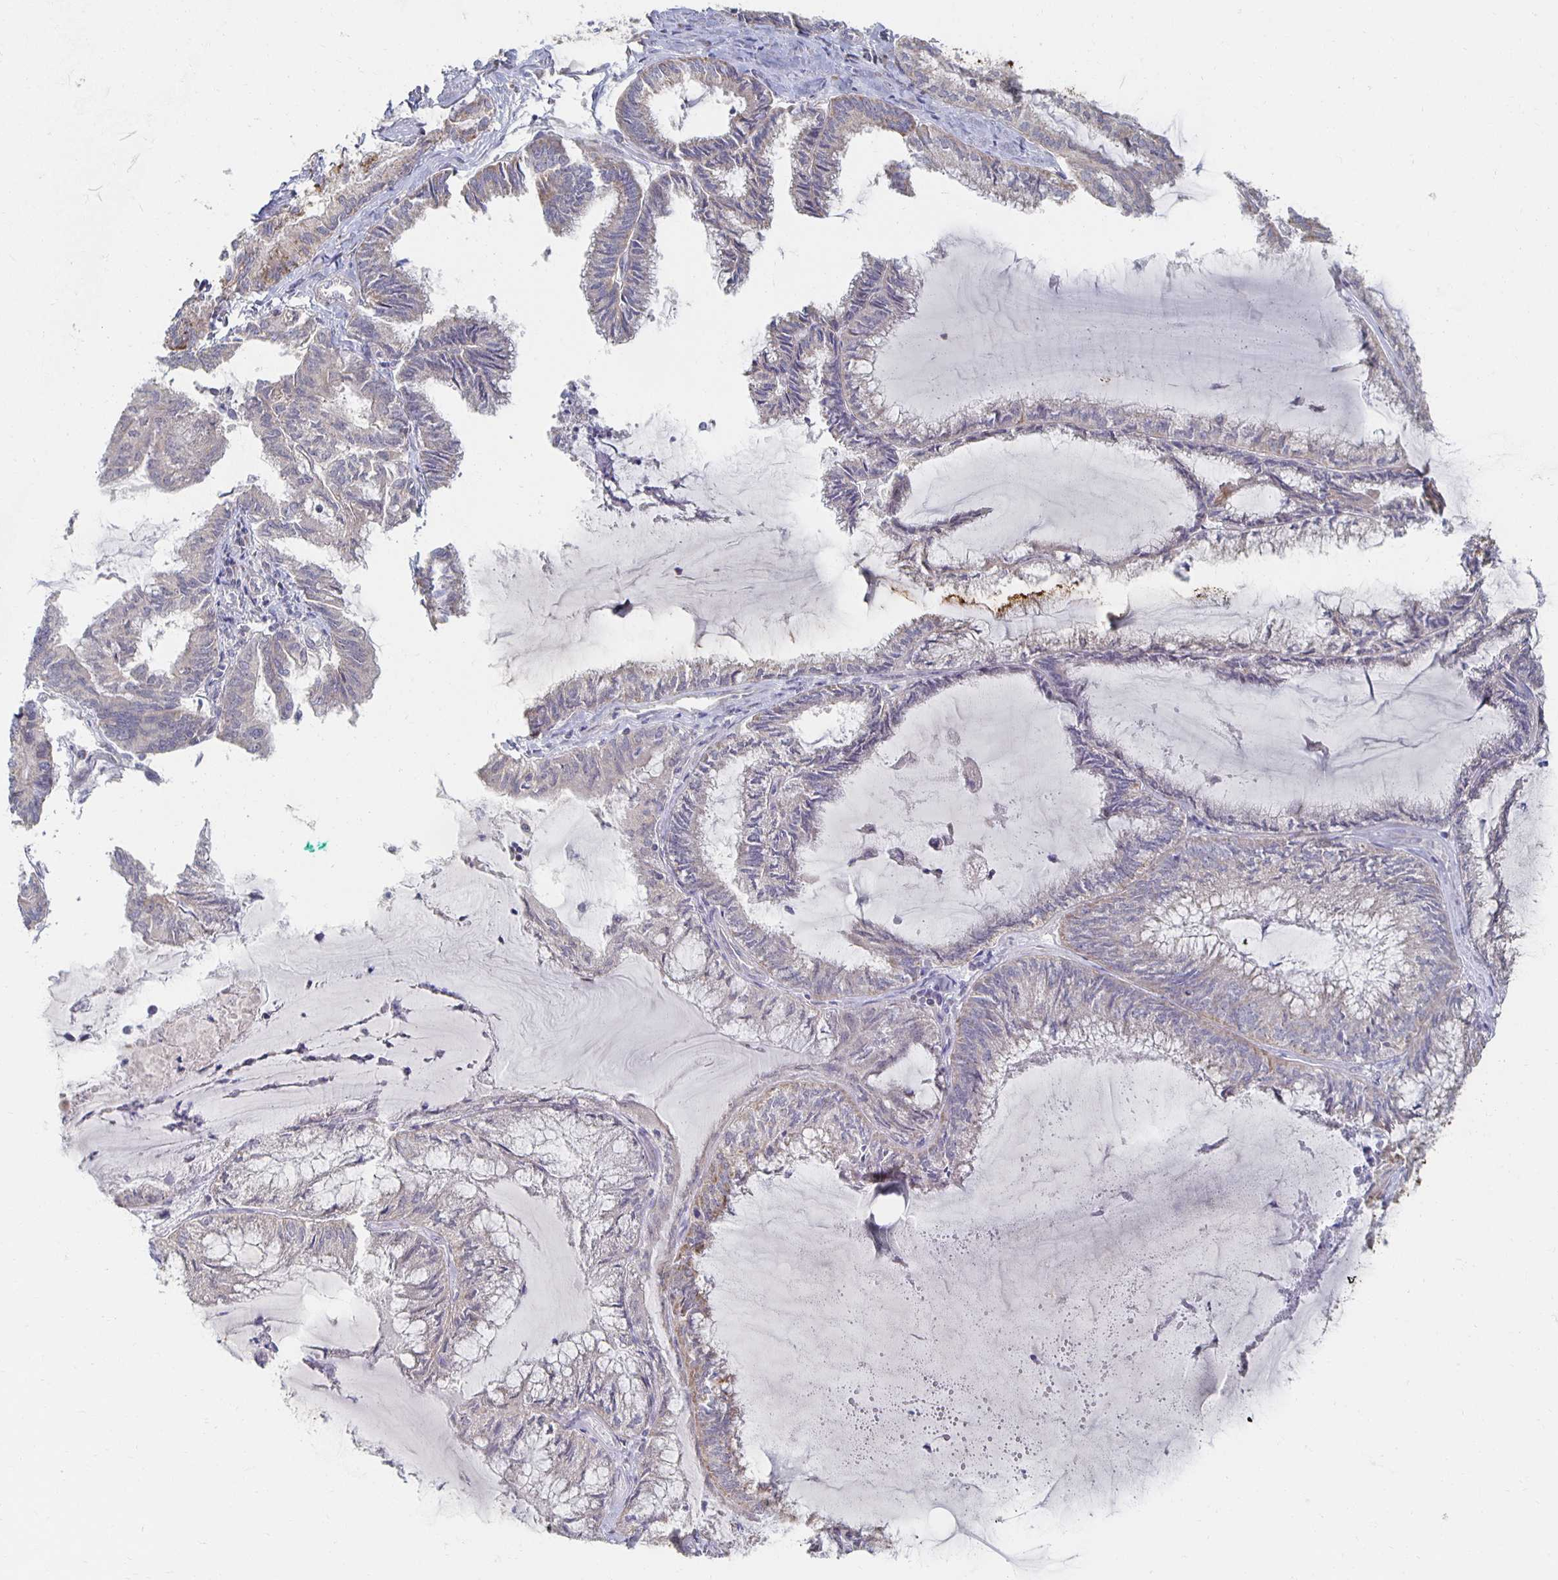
{"staining": {"intensity": "weak", "quantity": "25%-75%", "location": "cytoplasmic/membranous"}, "tissue": "endometrial cancer", "cell_type": "Tumor cells", "image_type": "cancer", "snomed": [{"axis": "morphology", "description": "Carcinoma, NOS"}, {"axis": "topography", "description": "Endometrium"}], "caption": "Protein analysis of carcinoma (endometrial) tissue shows weak cytoplasmic/membranous staining in about 25%-75% of tumor cells.", "gene": "NKX2-8", "patient": {"sex": "female", "age": 62}}